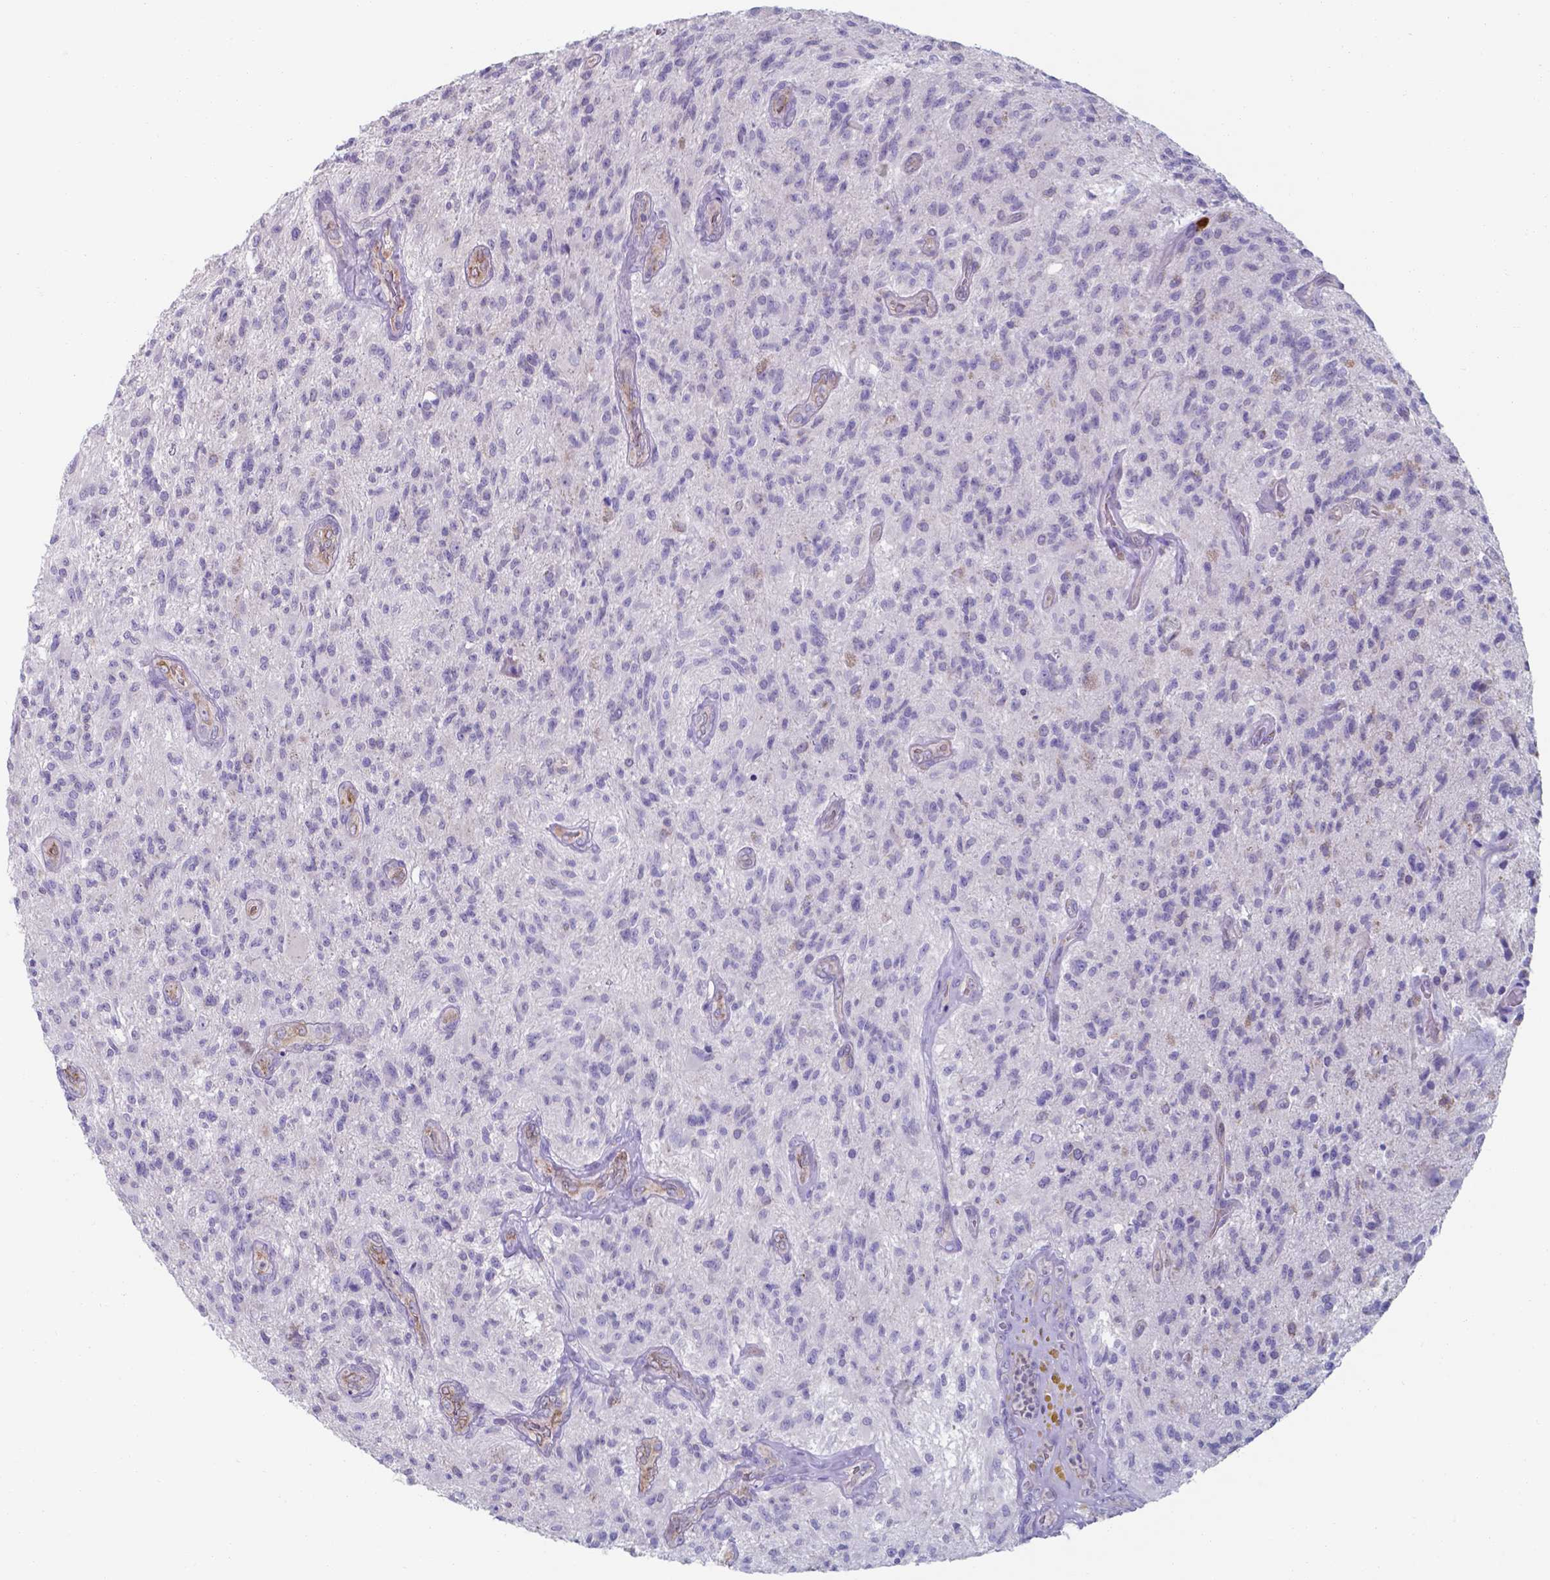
{"staining": {"intensity": "negative", "quantity": "none", "location": "none"}, "tissue": "glioma", "cell_type": "Tumor cells", "image_type": "cancer", "snomed": [{"axis": "morphology", "description": "Glioma, malignant, High grade"}, {"axis": "topography", "description": "Brain"}], "caption": "This is an IHC micrograph of glioma. There is no expression in tumor cells.", "gene": "UBE2J1", "patient": {"sex": "male", "age": 56}}